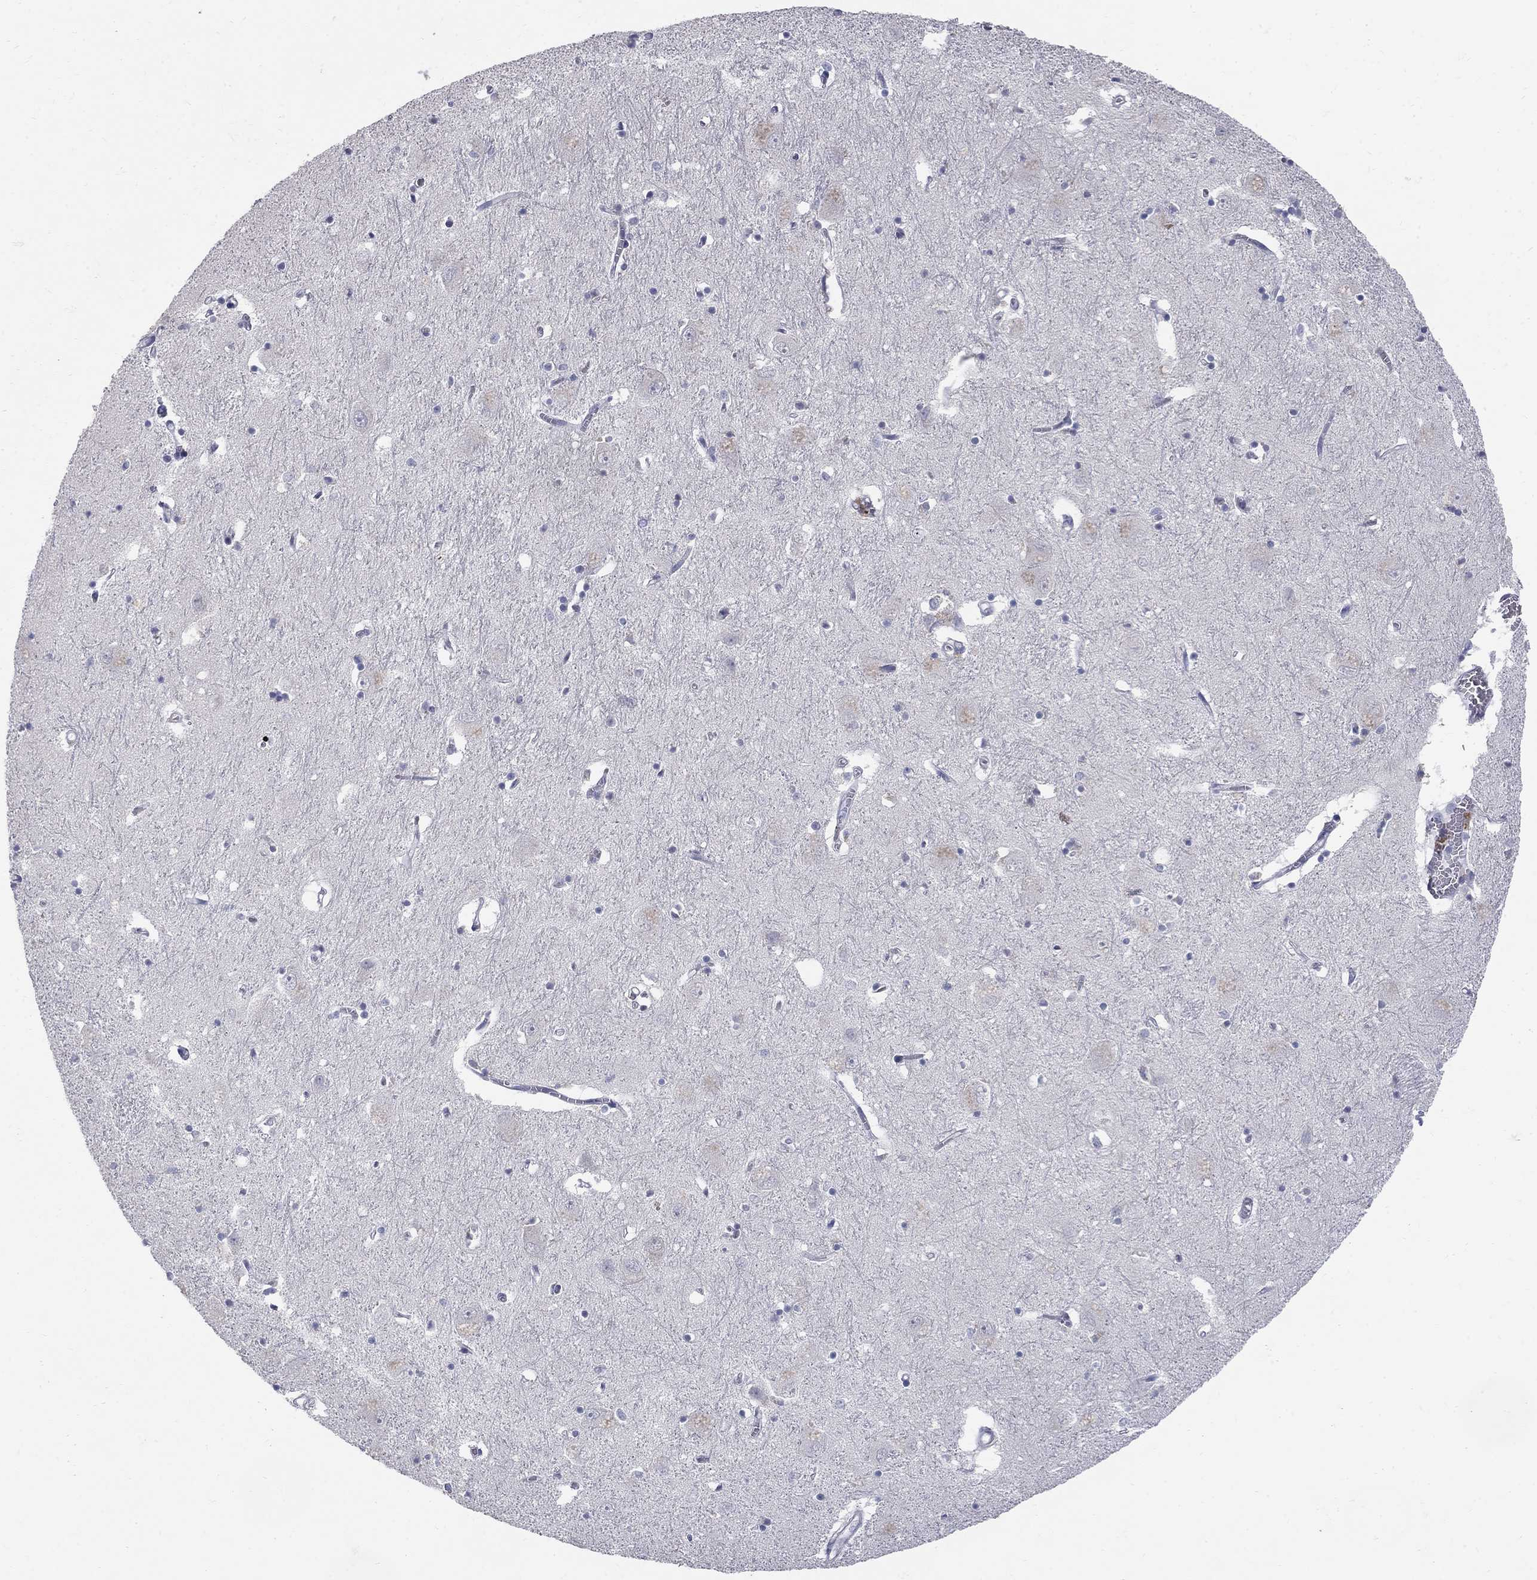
{"staining": {"intensity": "negative", "quantity": "none", "location": "none"}, "tissue": "caudate", "cell_type": "Glial cells", "image_type": "normal", "snomed": [{"axis": "morphology", "description": "Normal tissue, NOS"}, {"axis": "topography", "description": "Lateral ventricle wall"}], "caption": "Immunohistochemical staining of unremarkable caudate displays no significant expression in glial cells. (Stains: DAB (3,3'-diaminobenzidine) immunohistochemistry (IHC) with hematoxylin counter stain, Microscopy: brightfield microscopy at high magnification).", "gene": "PANK3", "patient": {"sex": "male", "age": 54}}